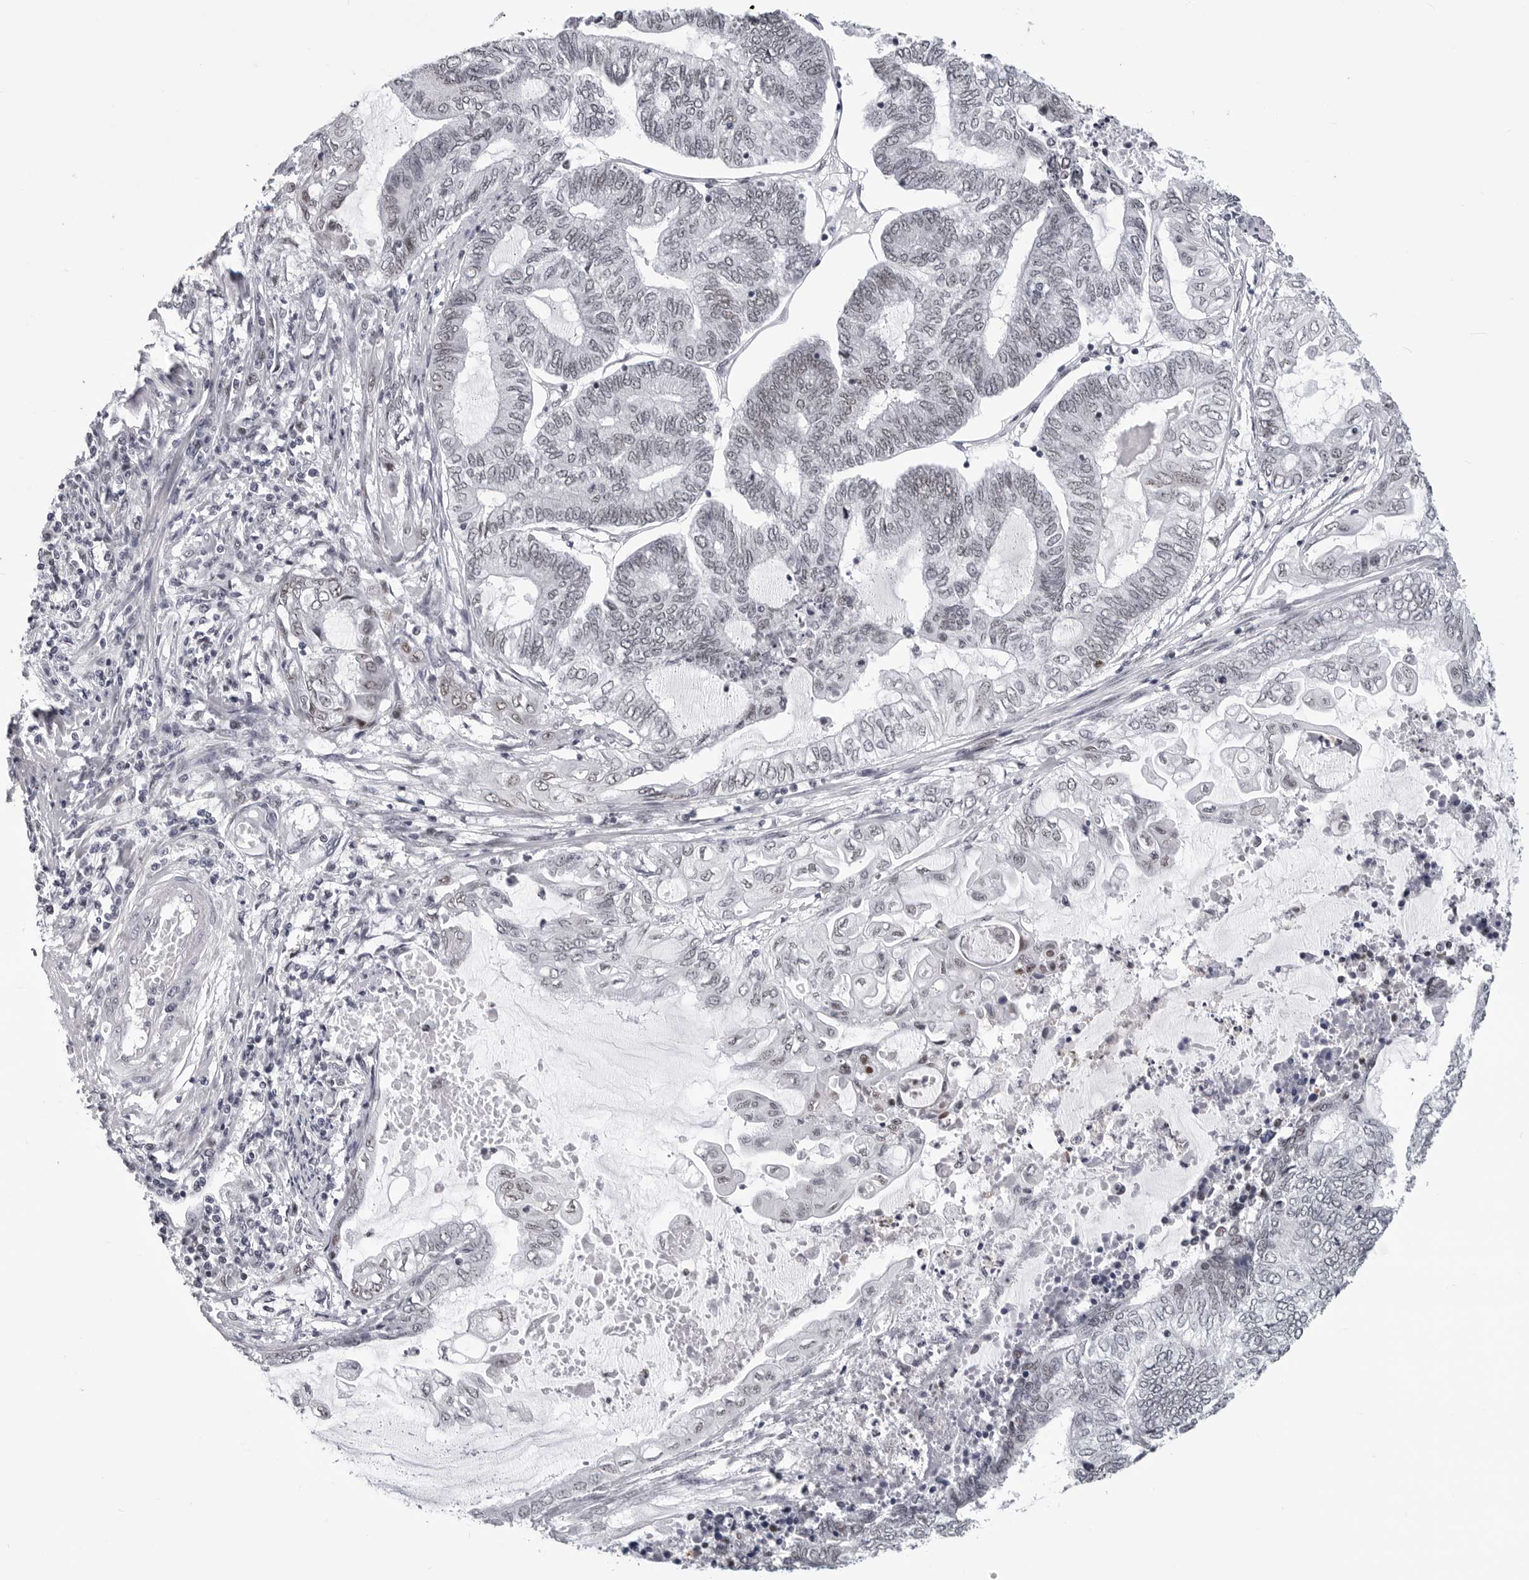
{"staining": {"intensity": "weak", "quantity": "25%-75%", "location": "nuclear"}, "tissue": "endometrial cancer", "cell_type": "Tumor cells", "image_type": "cancer", "snomed": [{"axis": "morphology", "description": "Adenocarcinoma, NOS"}, {"axis": "topography", "description": "Uterus"}, {"axis": "topography", "description": "Endometrium"}], "caption": "High-magnification brightfield microscopy of endometrial cancer (adenocarcinoma) stained with DAB (brown) and counterstained with hematoxylin (blue). tumor cells exhibit weak nuclear positivity is present in approximately25%-75% of cells.", "gene": "SF3B4", "patient": {"sex": "female", "age": 70}}